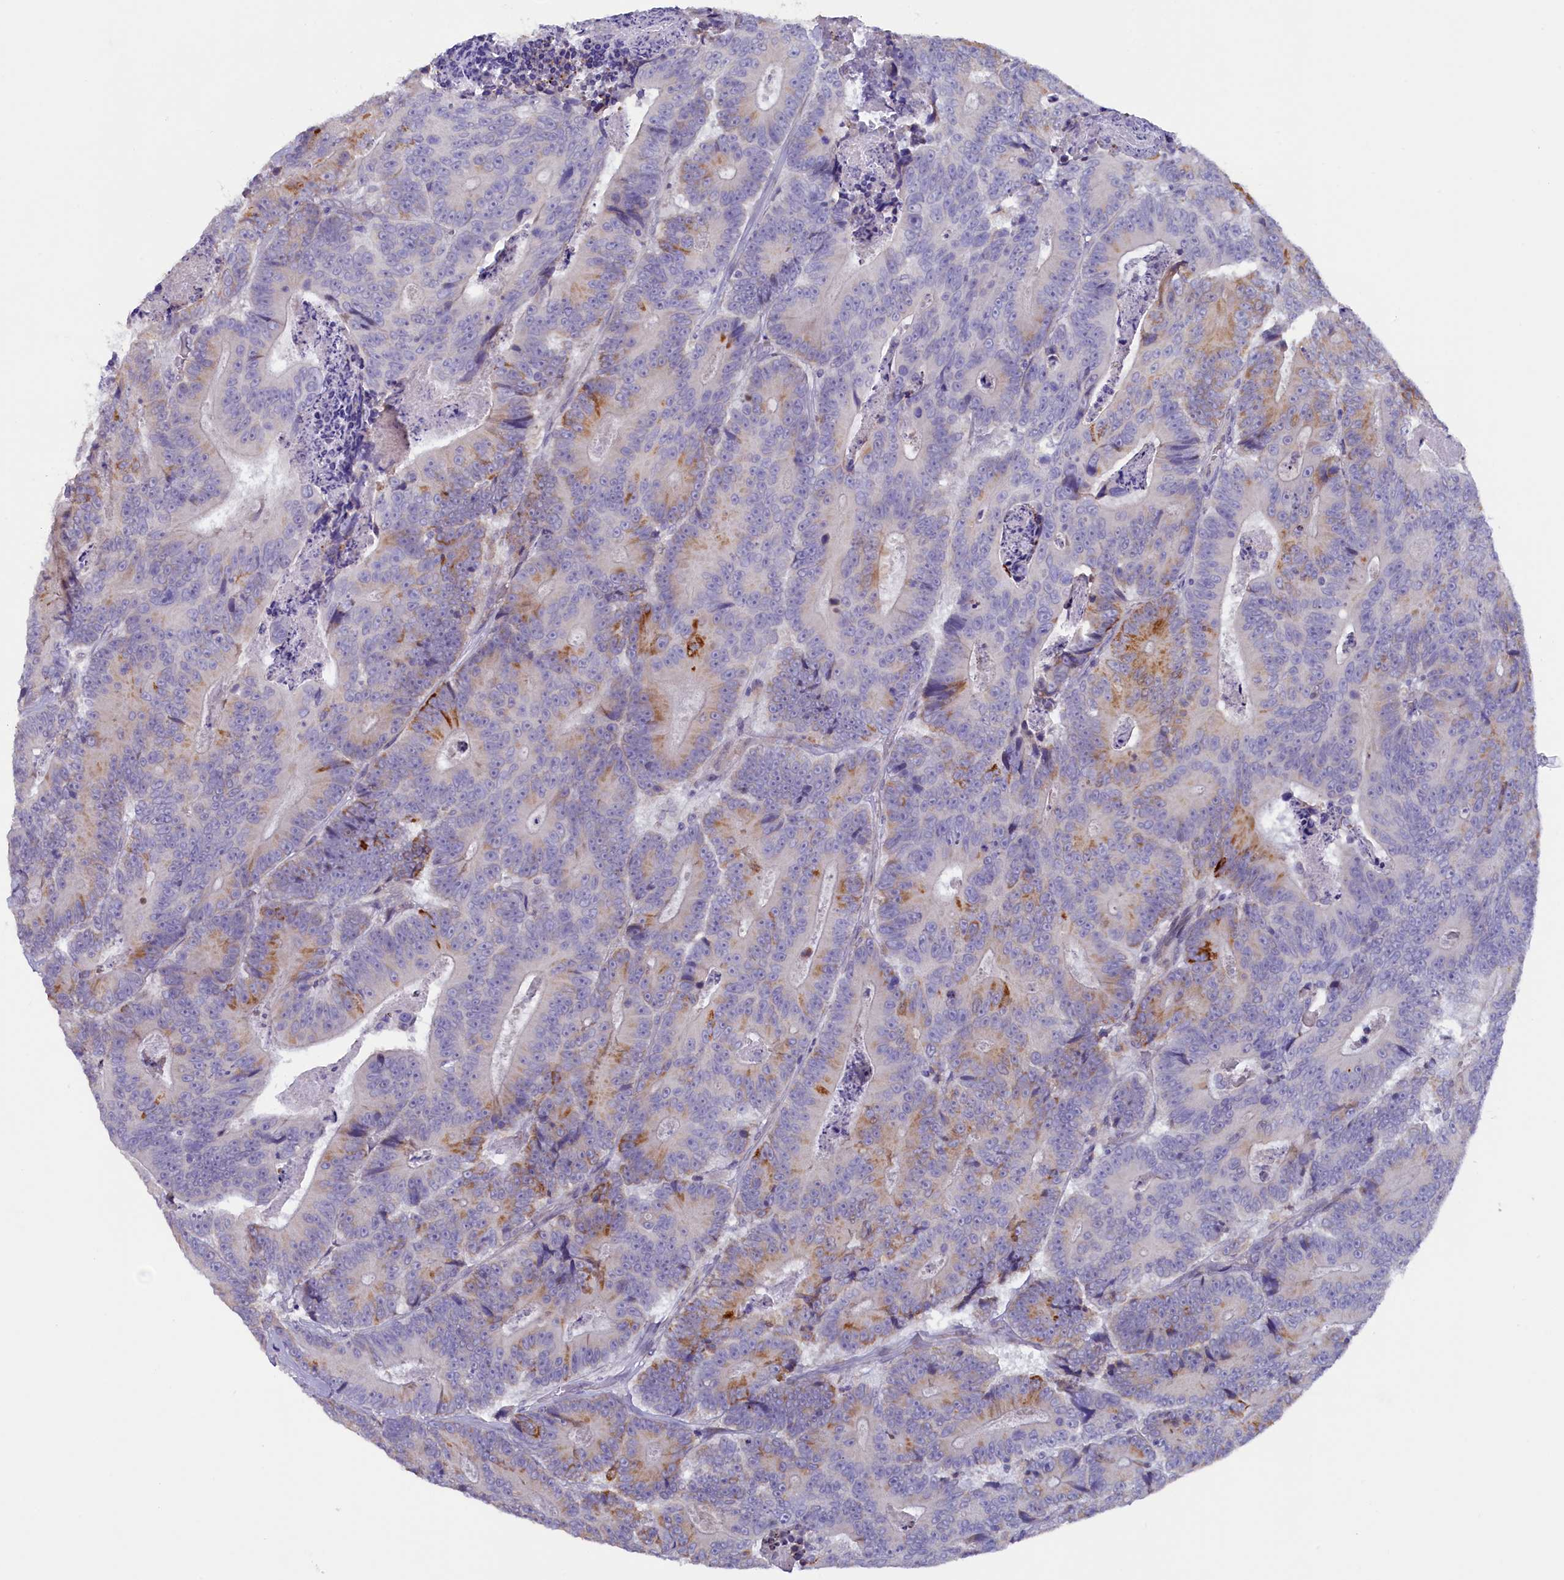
{"staining": {"intensity": "moderate", "quantity": "<25%", "location": "cytoplasmic/membranous"}, "tissue": "colorectal cancer", "cell_type": "Tumor cells", "image_type": "cancer", "snomed": [{"axis": "morphology", "description": "Adenocarcinoma, NOS"}, {"axis": "topography", "description": "Colon"}], "caption": "Protein expression analysis of colorectal cancer (adenocarcinoma) demonstrates moderate cytoplasmic/membranous expression in about <25% of tumor cells. The protein is stained brown, and the nuclei are stained in blue (DAB (3,3'-diaminobenzidine) IHC with brightfield microscopy, high magnification).", "gene": "ZSWIM4", "patient": {"sex": "male", "age": 83}}